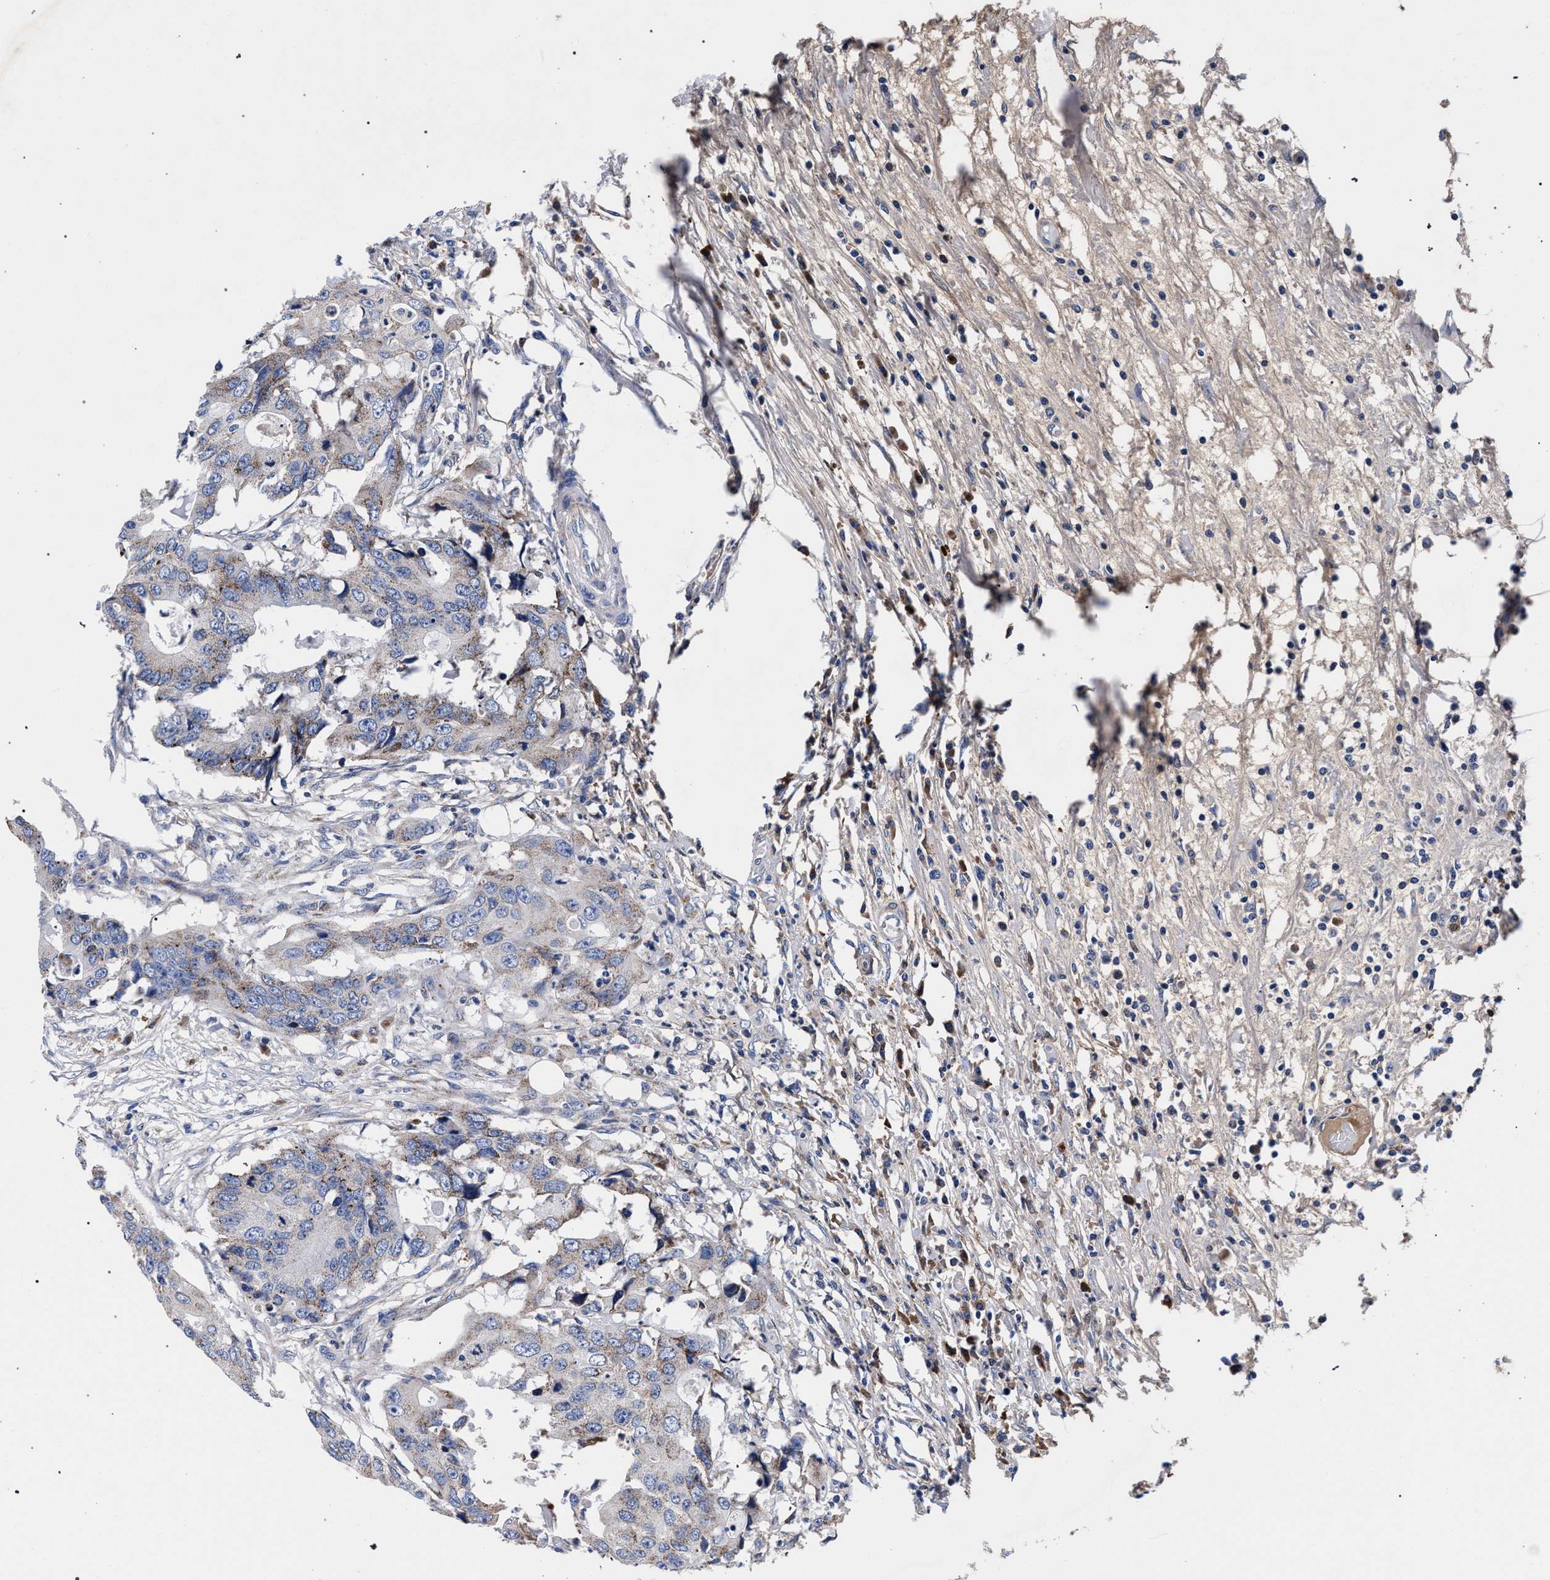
{"staining": {"intensity": "moderate", "quantity": ">75%", "location": "cytoplasmic/membranous"}, "tissue": "colorectal cancer", "cell_type": "Tumor cells", "image_type": "cancer", "snomed": [{"axis": "morphology", "description": "Adenocarcinoma, NOS"}, {"axis": "topography", "description": "Colon"}], "caption": "A photomicrograph of human adenocarcinoma (colorectal) stained for a protein exhibits moderate cytoplasmic/membranous brown staining in tumor cells.", "gene": "ACOX1", "patient": {"sex": "male", "age": 71}}